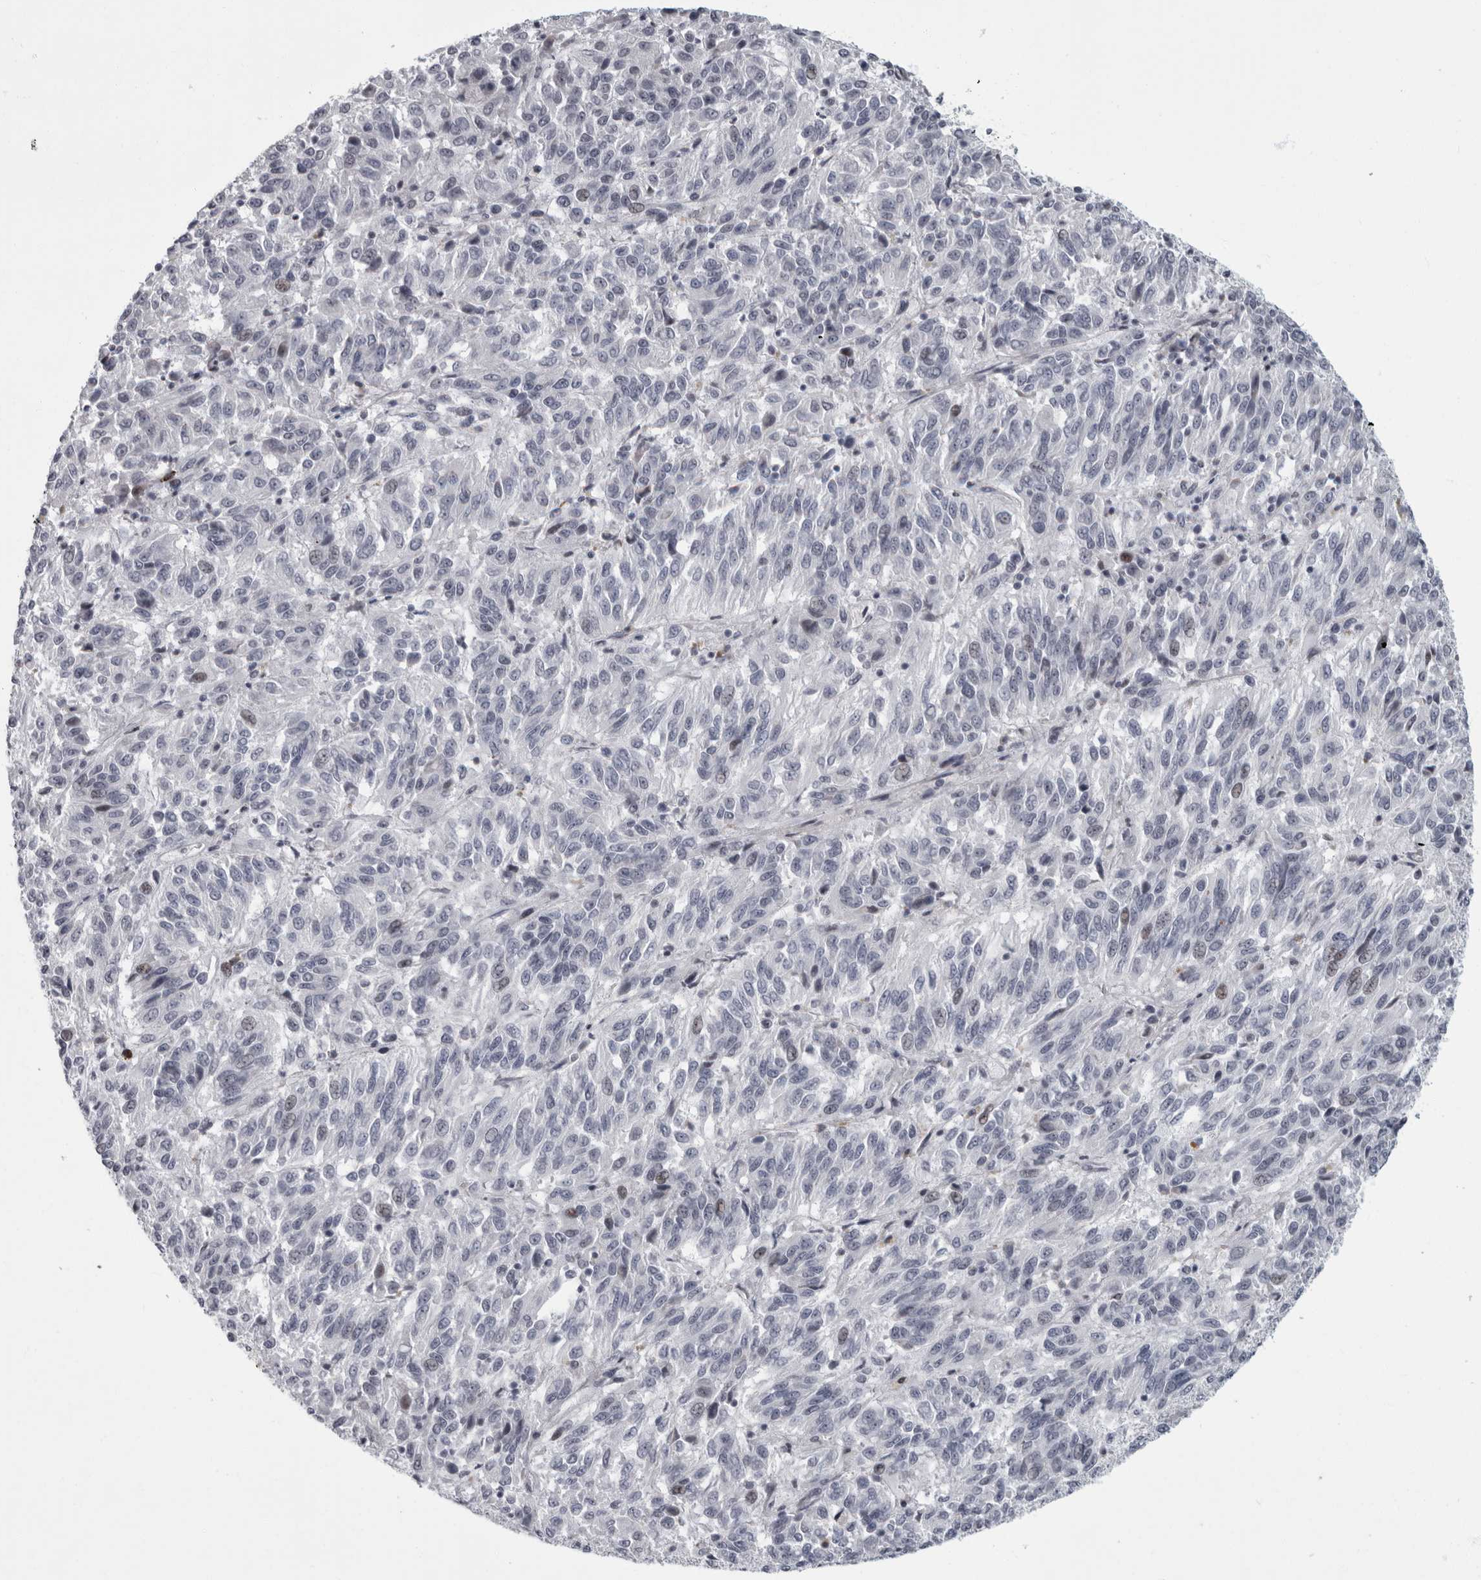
{"staining": {"intensity": "negative", "quantity": "none", "location": "none"}, "tissue": "melanoma", "cell_type": "Tumor cells", "image_type": "cancer", "snomed": [{"axis": "morphology", "description": "Malignant melanoma, Metastatic site"}, {"axis": "topography", "description": "Lung"}], "caption": "There is no significant expression in tumor cells of melanoma.", "gene": "SLC25A39", "patient": {"sex": "male", "age": 64}}